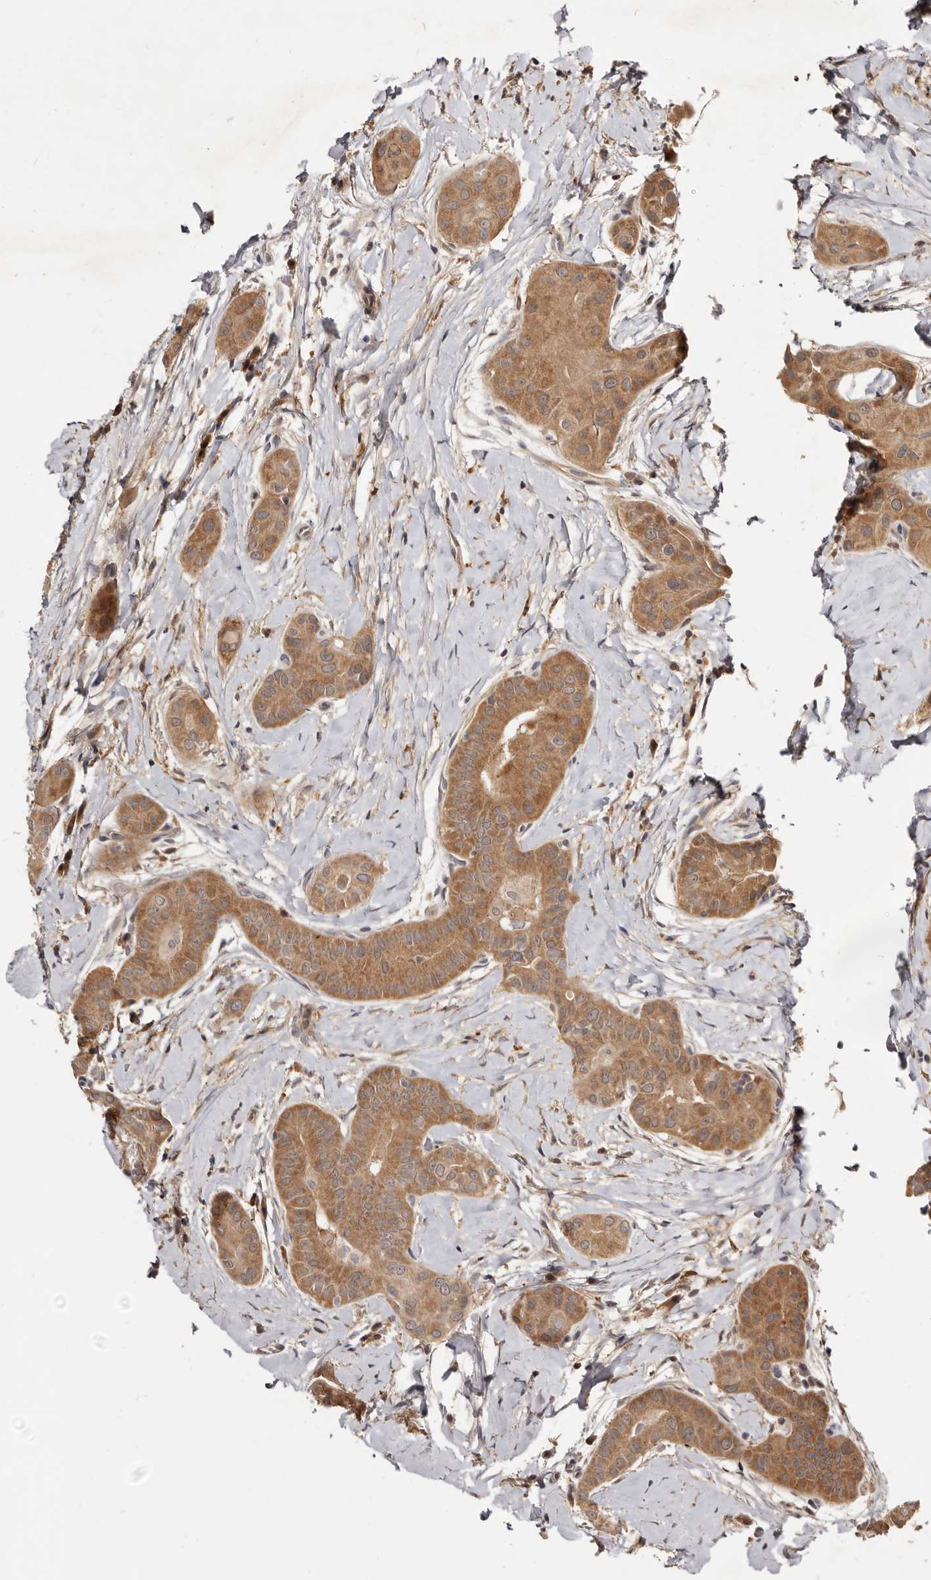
{"staining": {"intensity": "moderate", "quantity": ">75%", "location": "cytoplasmic/membranous"}, "tissue": "thyroid cancer", "cell_type": "Tumor cells", "image_type": "cancer", "snomed": [{"axis": "morphology", "description": "Papillary adenocarcinoma, NOS"}, {"axis": "topography", "description": "Thyroid gland"}], "caption": "IHC of thyroid cancer displays medium levels of moderate cytoplasmic/membranous expression in approximately >75% of tumor cells.", "gene": "INAVA", "patient": {"sex": "male", "age": 33}}